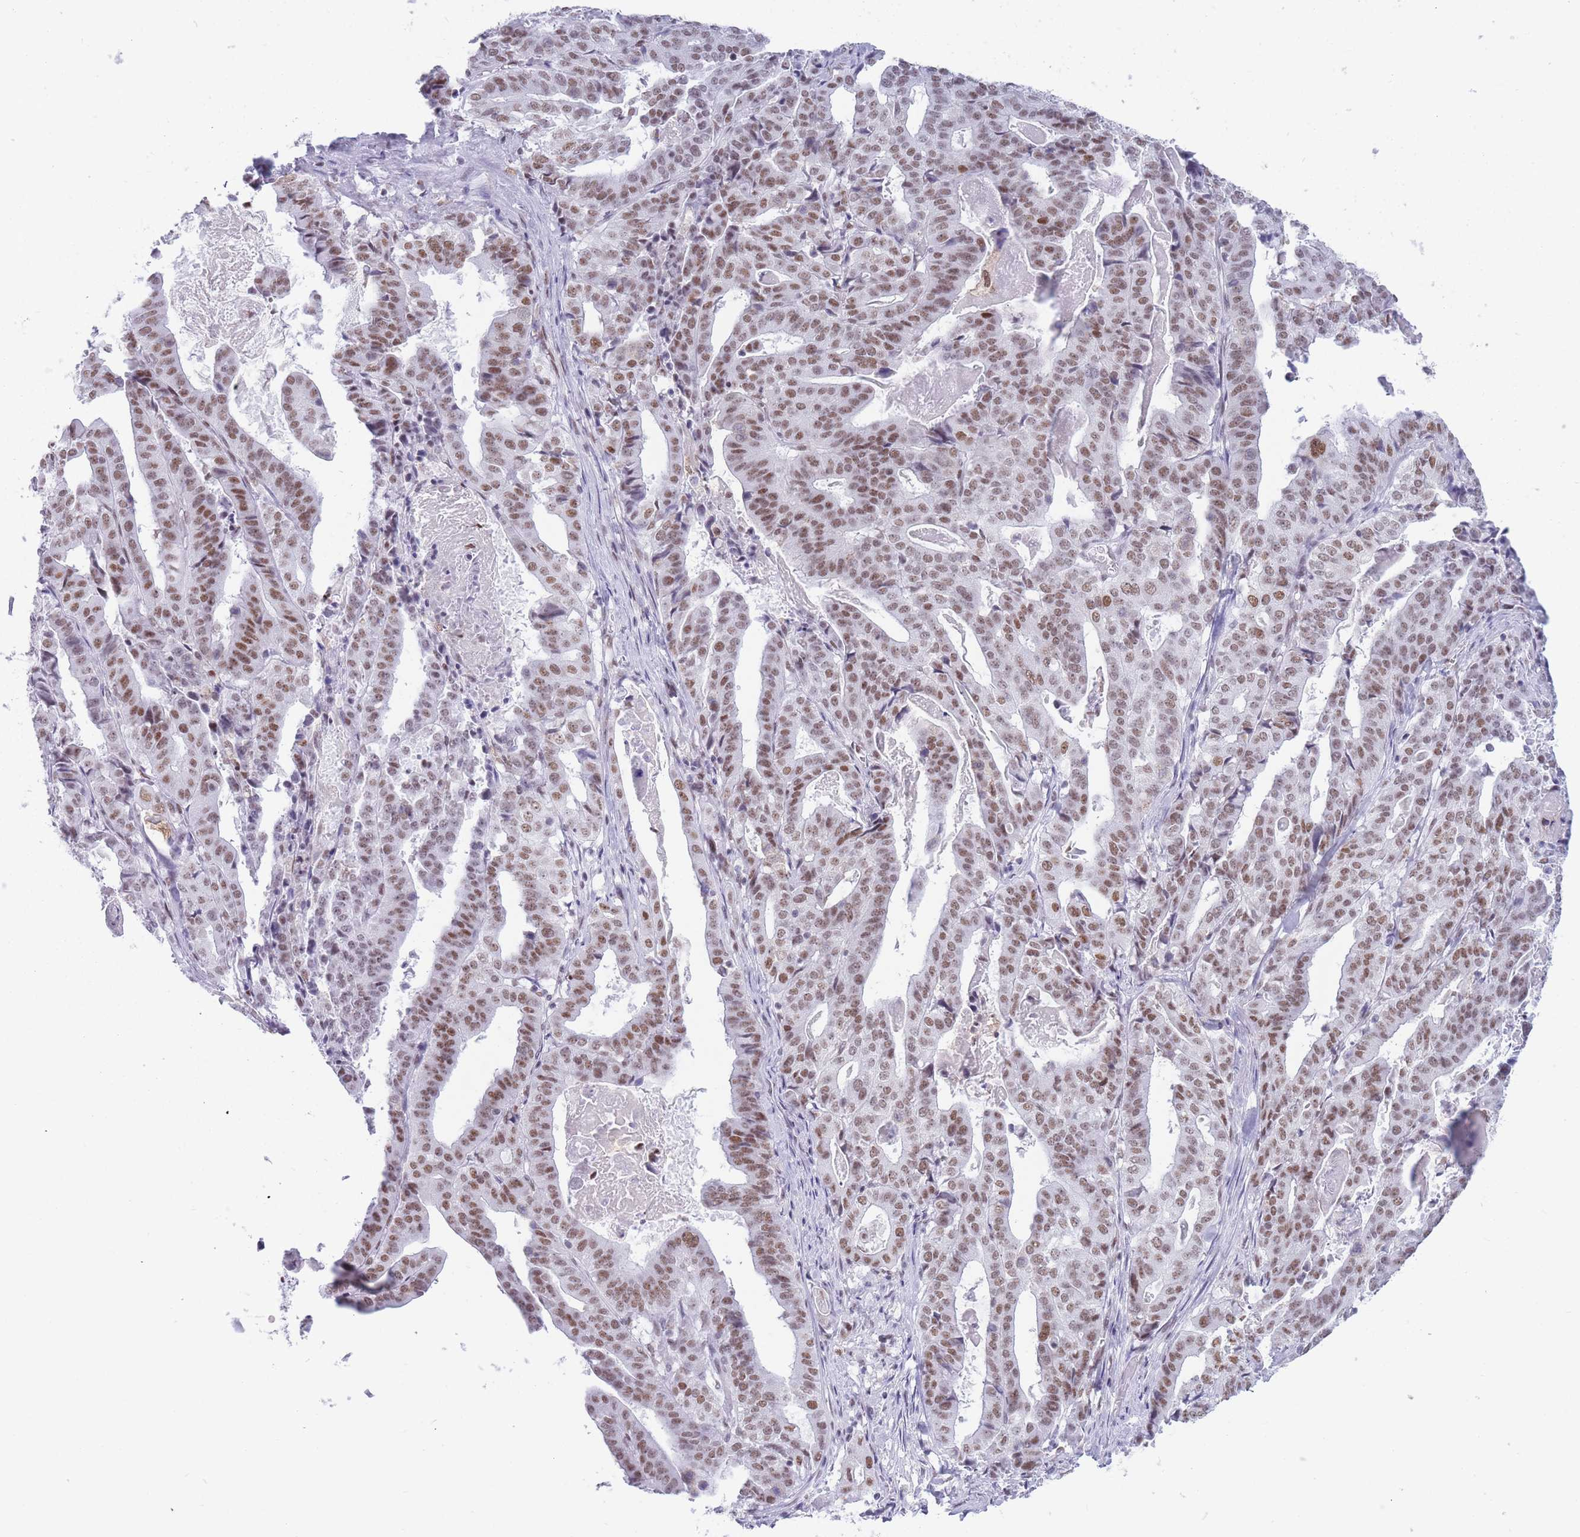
{"staining": {"intensity": "moderate", "quantity": ">75%", "location": "nuclear"}, "tissue": "stomach cancer", "cell_type": "Tumor cells", "image_type": "cancer", "snomed": [{"axis": "morphology", "description": "Adenocarcinoma, NOS"}, {"axis": "topography", "description": "Stomach"}], "caption": "Stomach adenocarcinoma tissue reveals moderate nuclear positivity in approximately >75% of tumor cells, visualized by immunohistochemistry.", "gene": "HNRNPUL1", "patient": {"sex": "male", "age": 48}}